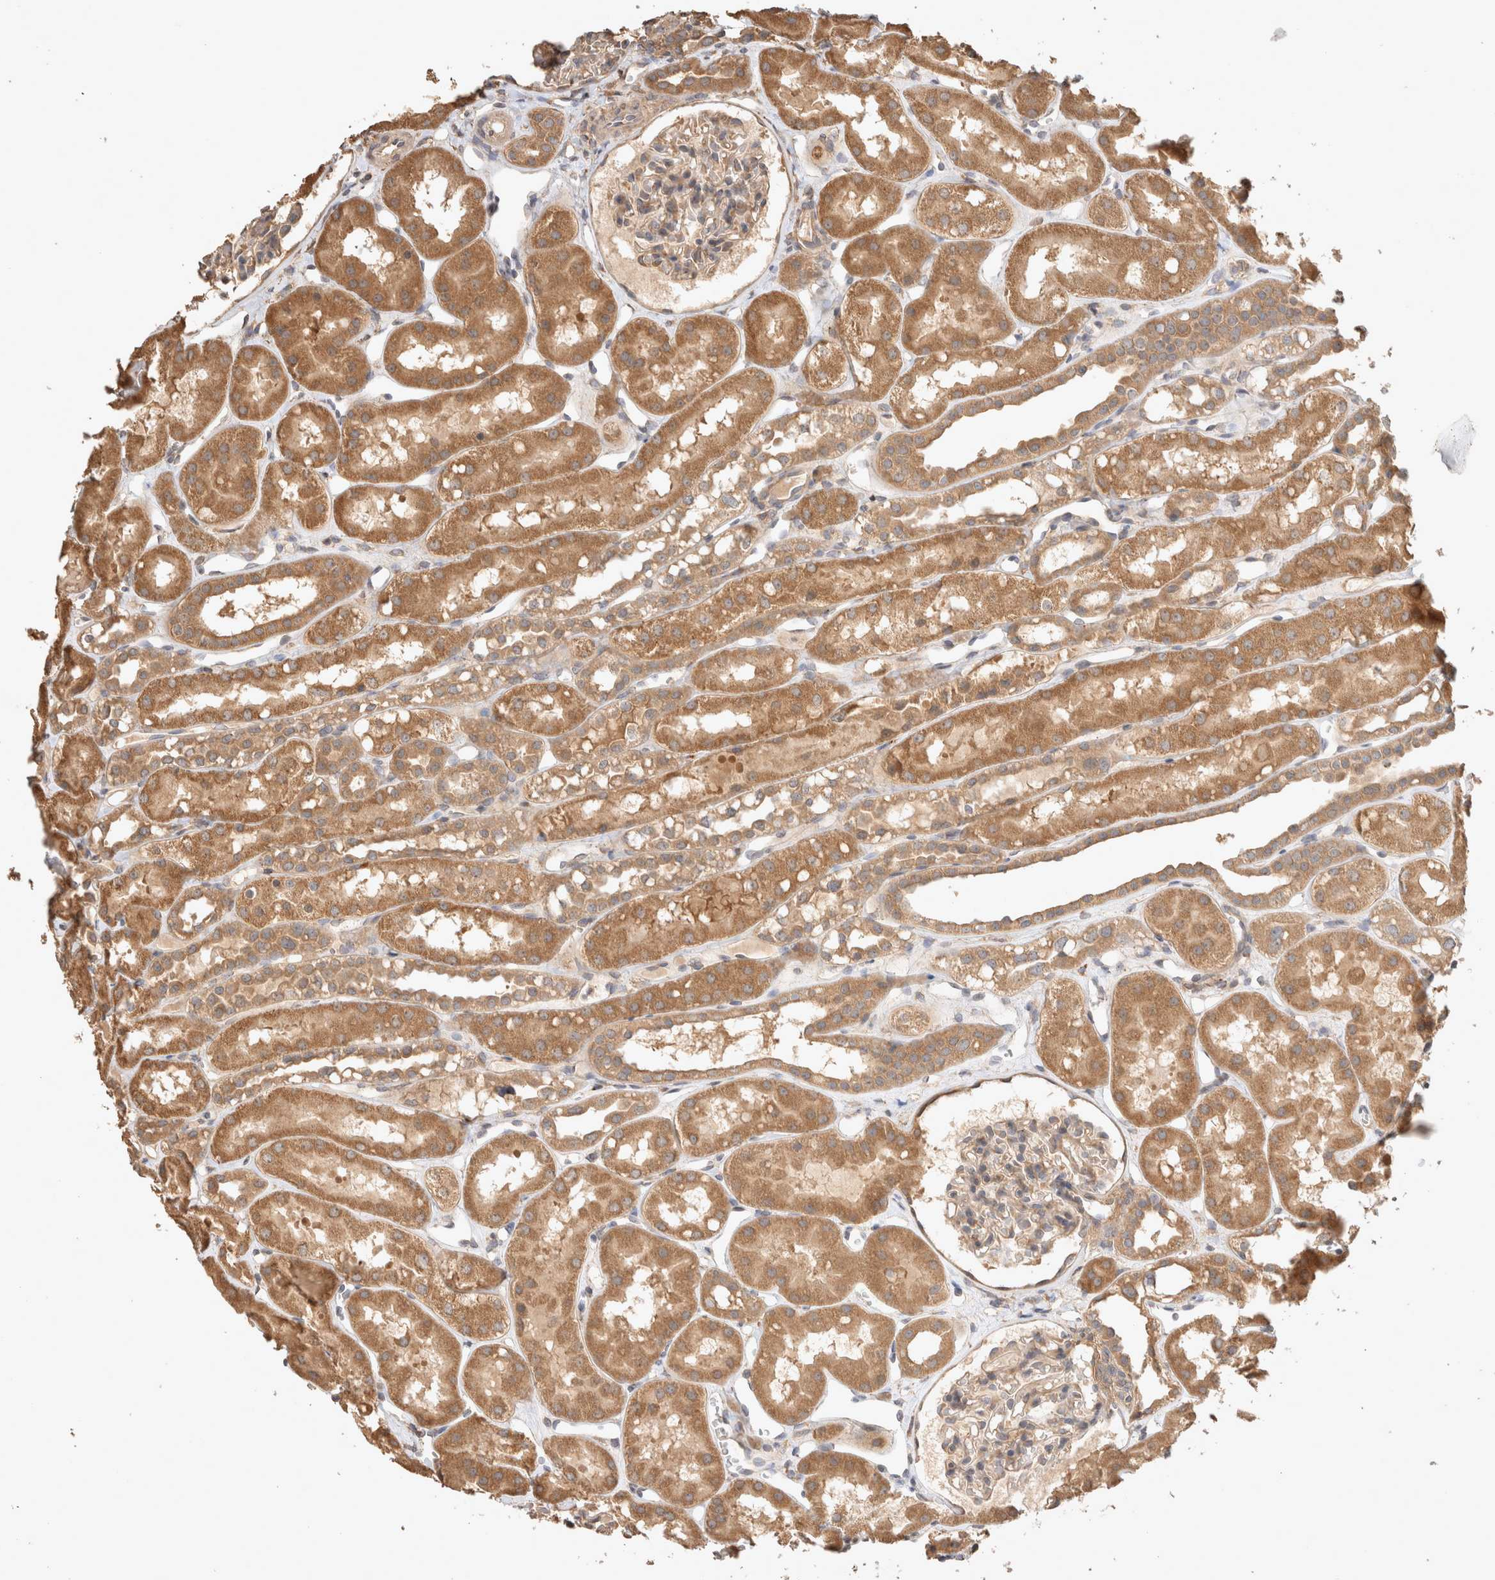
{"staining": {"intensity": "weak", "quantity": "25%-75%", "location": "cytoplasmic/membranous"}, "tissue": "kidney", "cell_type": "Cells in glomeruli", "image_type": "normal", "snomed": [{"axis": "morphology", "description": "Normal tissue, NOS"}, {"axis": "topography", "description": "Kidney"}], "caption": "About 25%-75% of cells in glomeruli in benign kidney reveal weak cytoplasmic/membranous protein expression as visualized by brown immunohistochemical staining.", "gene": "HROB", "patient": {"sex": "male", "age": 16}}